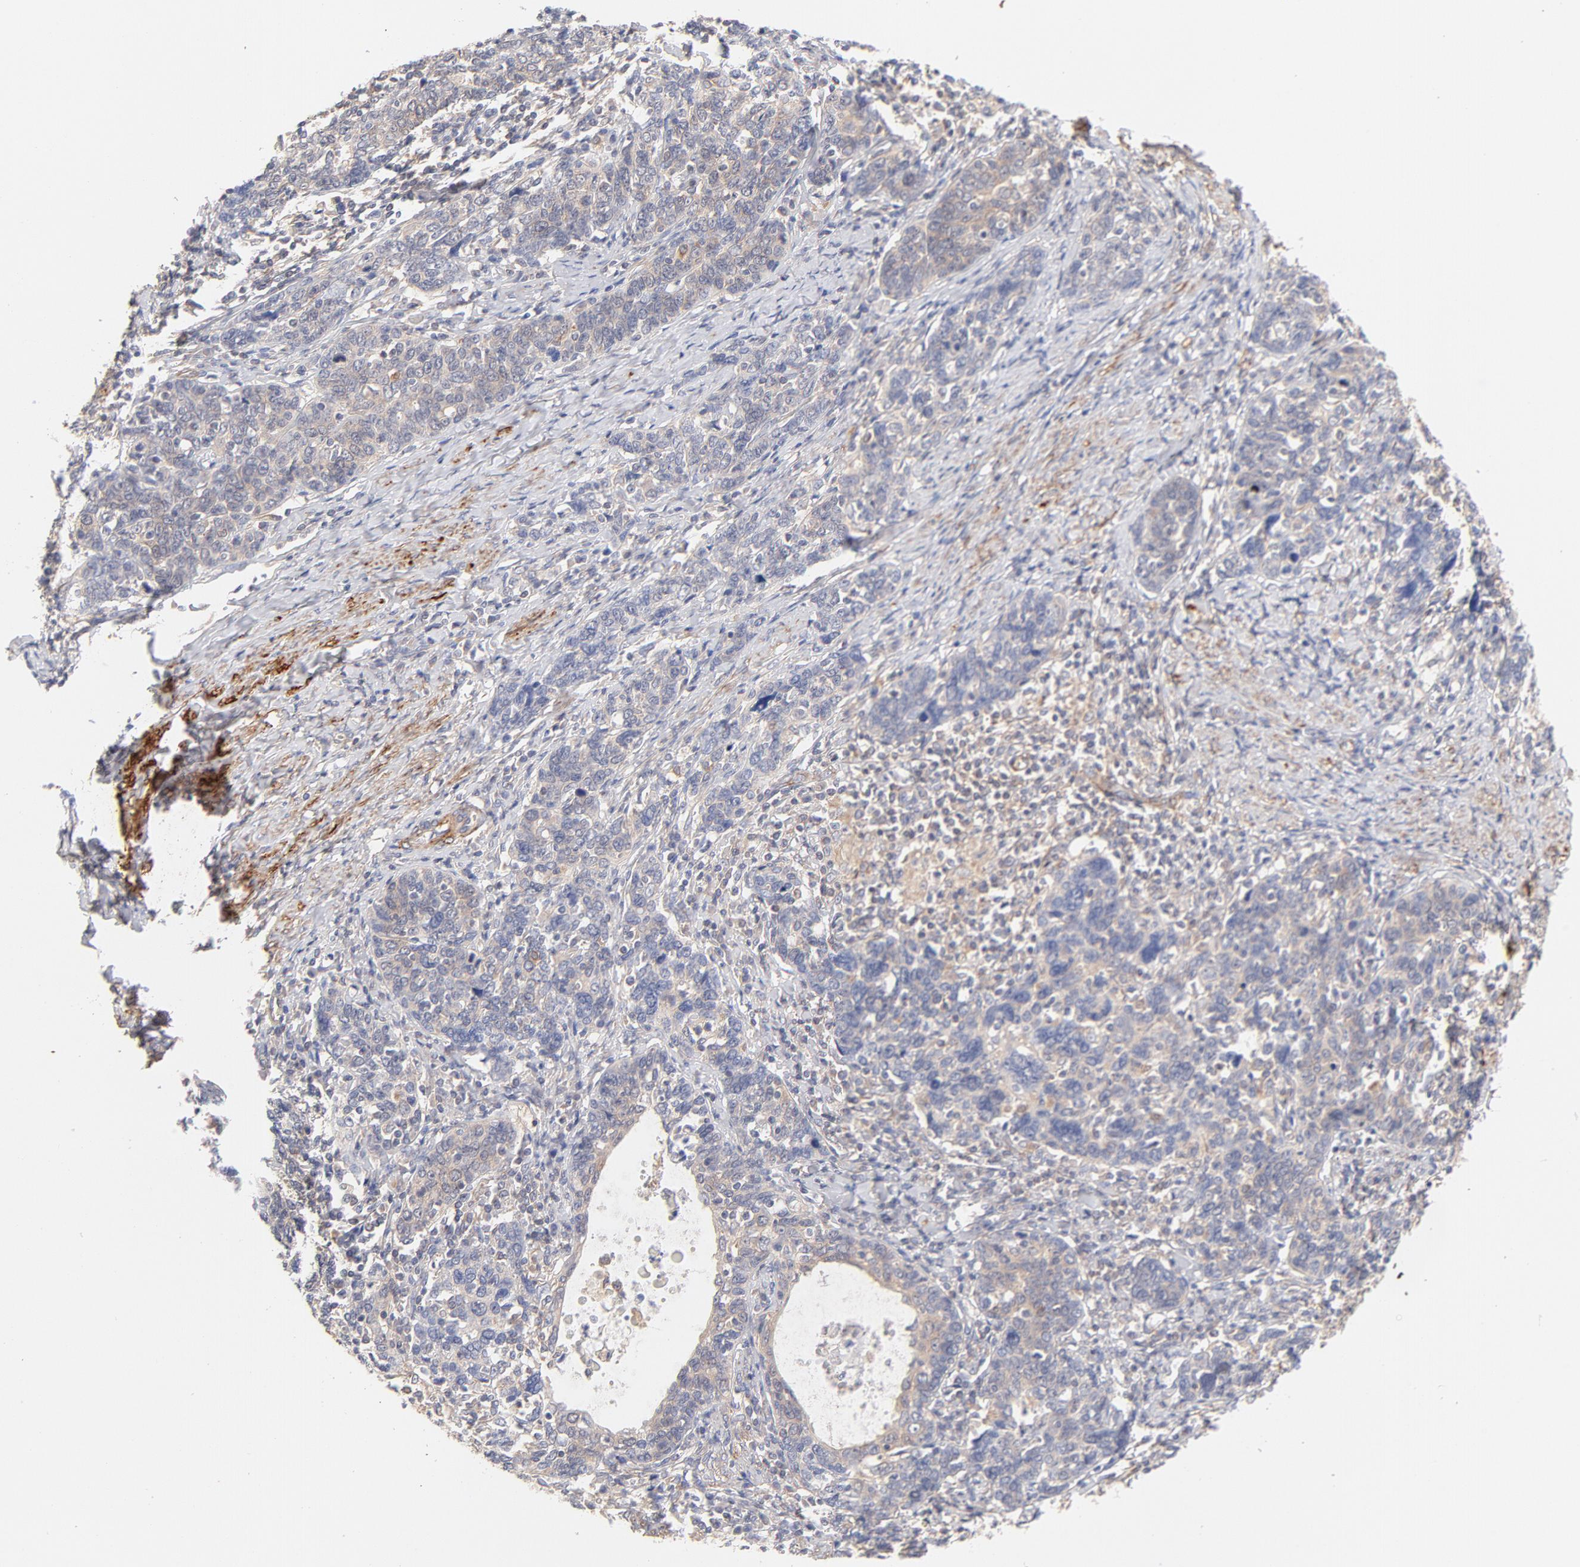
{"staining": {"intensity": "negative", "quantity": "none", "location": "none"}, "tissue": "cervical cancer", "cell_type": "Tumor cells", "image_type": "cancer", "snomed": [{"axis": "morphology", "description": "Squamous cell carcinoma, NOS"}, {"axis": "topography", "description": "Cervix"}], "caption": "Immunohistochemical staining of human cervical cancer (squamous cell carcinoma) displays no significant positivity in tumor cells.", "gene": "LDLRAP1", "patient": {"sex": "female", "age": 41}}